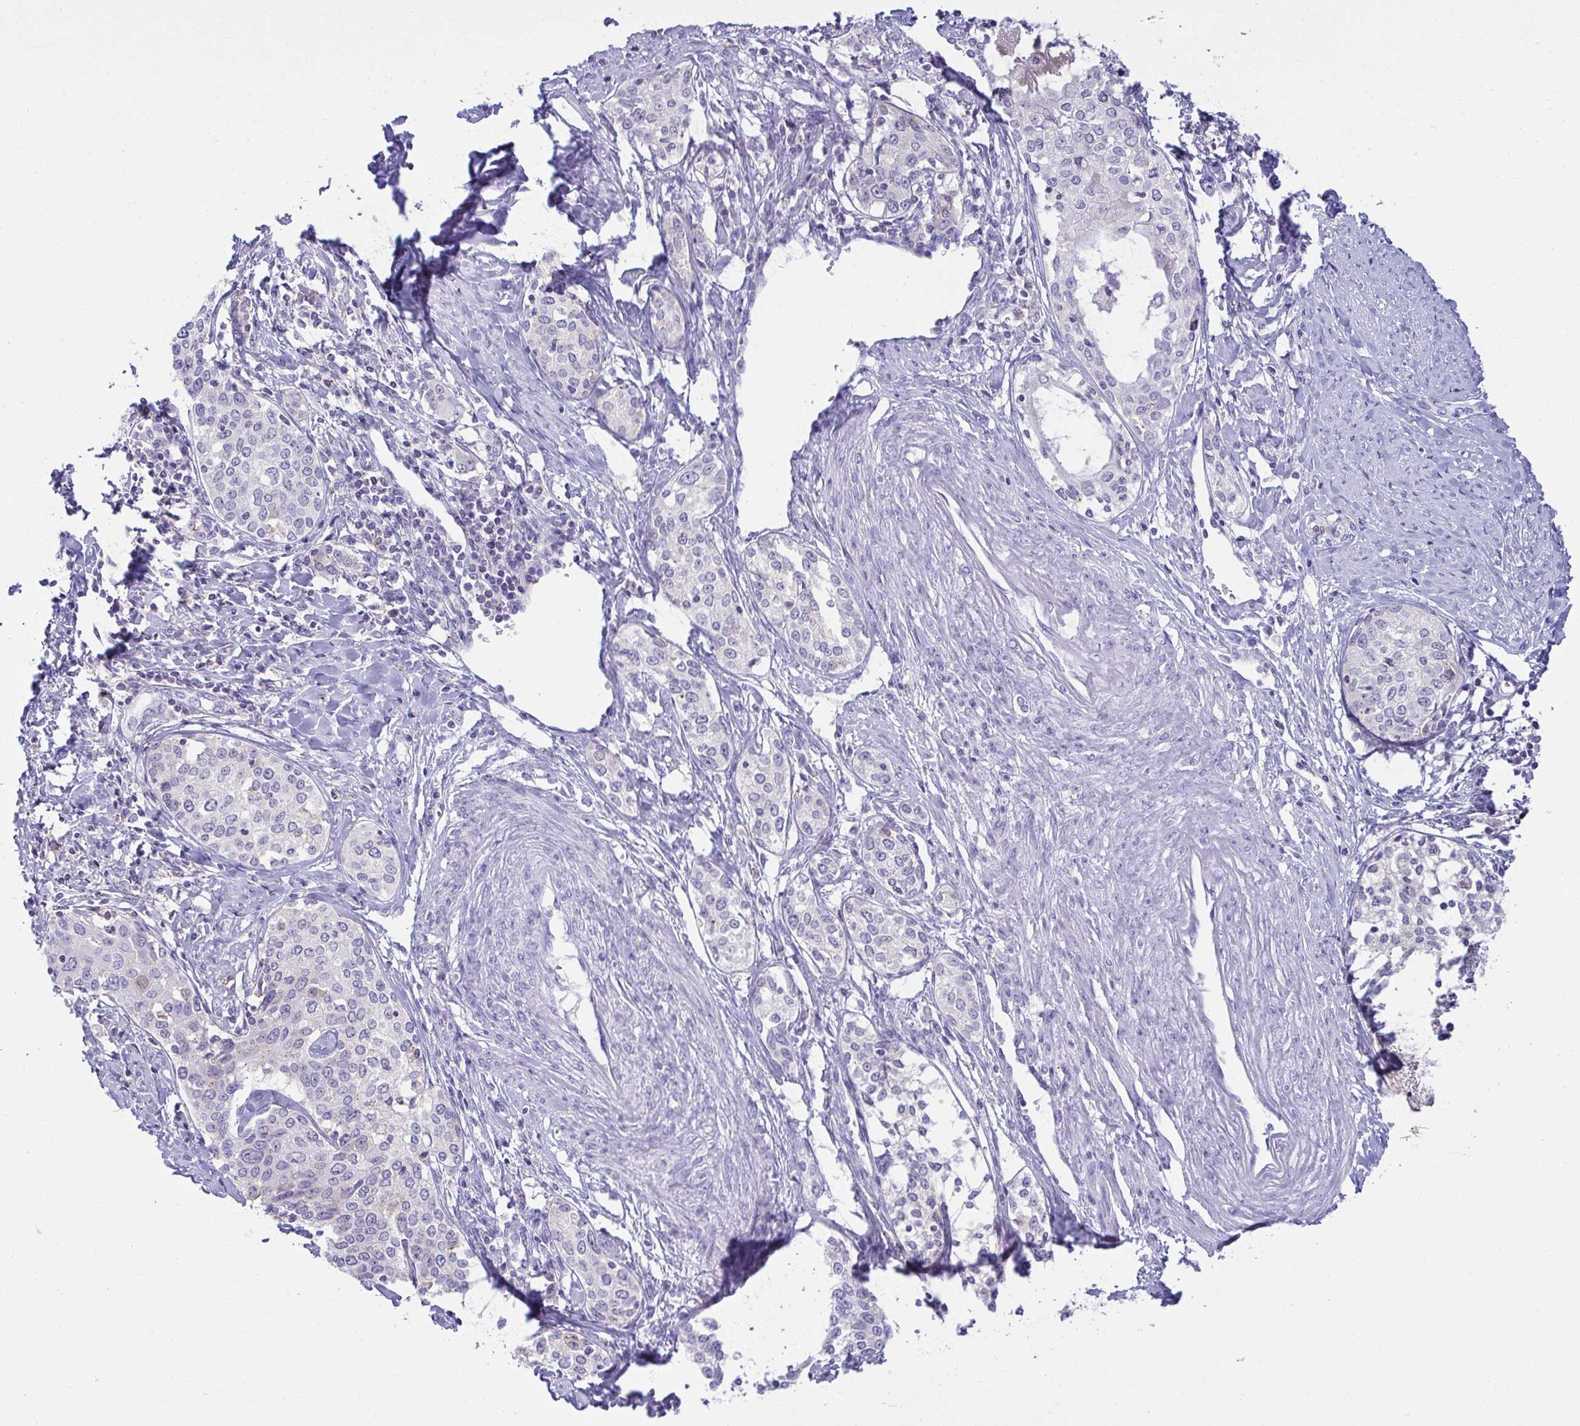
{"staining": {"intensity": "negative", "quantity": "none", "location": "none"}, "tissue": "cervical cancer", "cell_type": "Tumor cells", "image_type": "cancer", "snomed": [{"axis": "morphology", "description": "Squamous cell carcinoma, NOS"}, {"axis": "morphology", "description": "Adenocarcinoma, NOS"}, {"axis": "topography", "description": "Cervix"}], "caption": "Cervical cancer was stained to show a protein in brown. There is no significant positivity in tumor cells.", "gene": "RGPD5", "patient": {"sex": "female", "age": 52}}